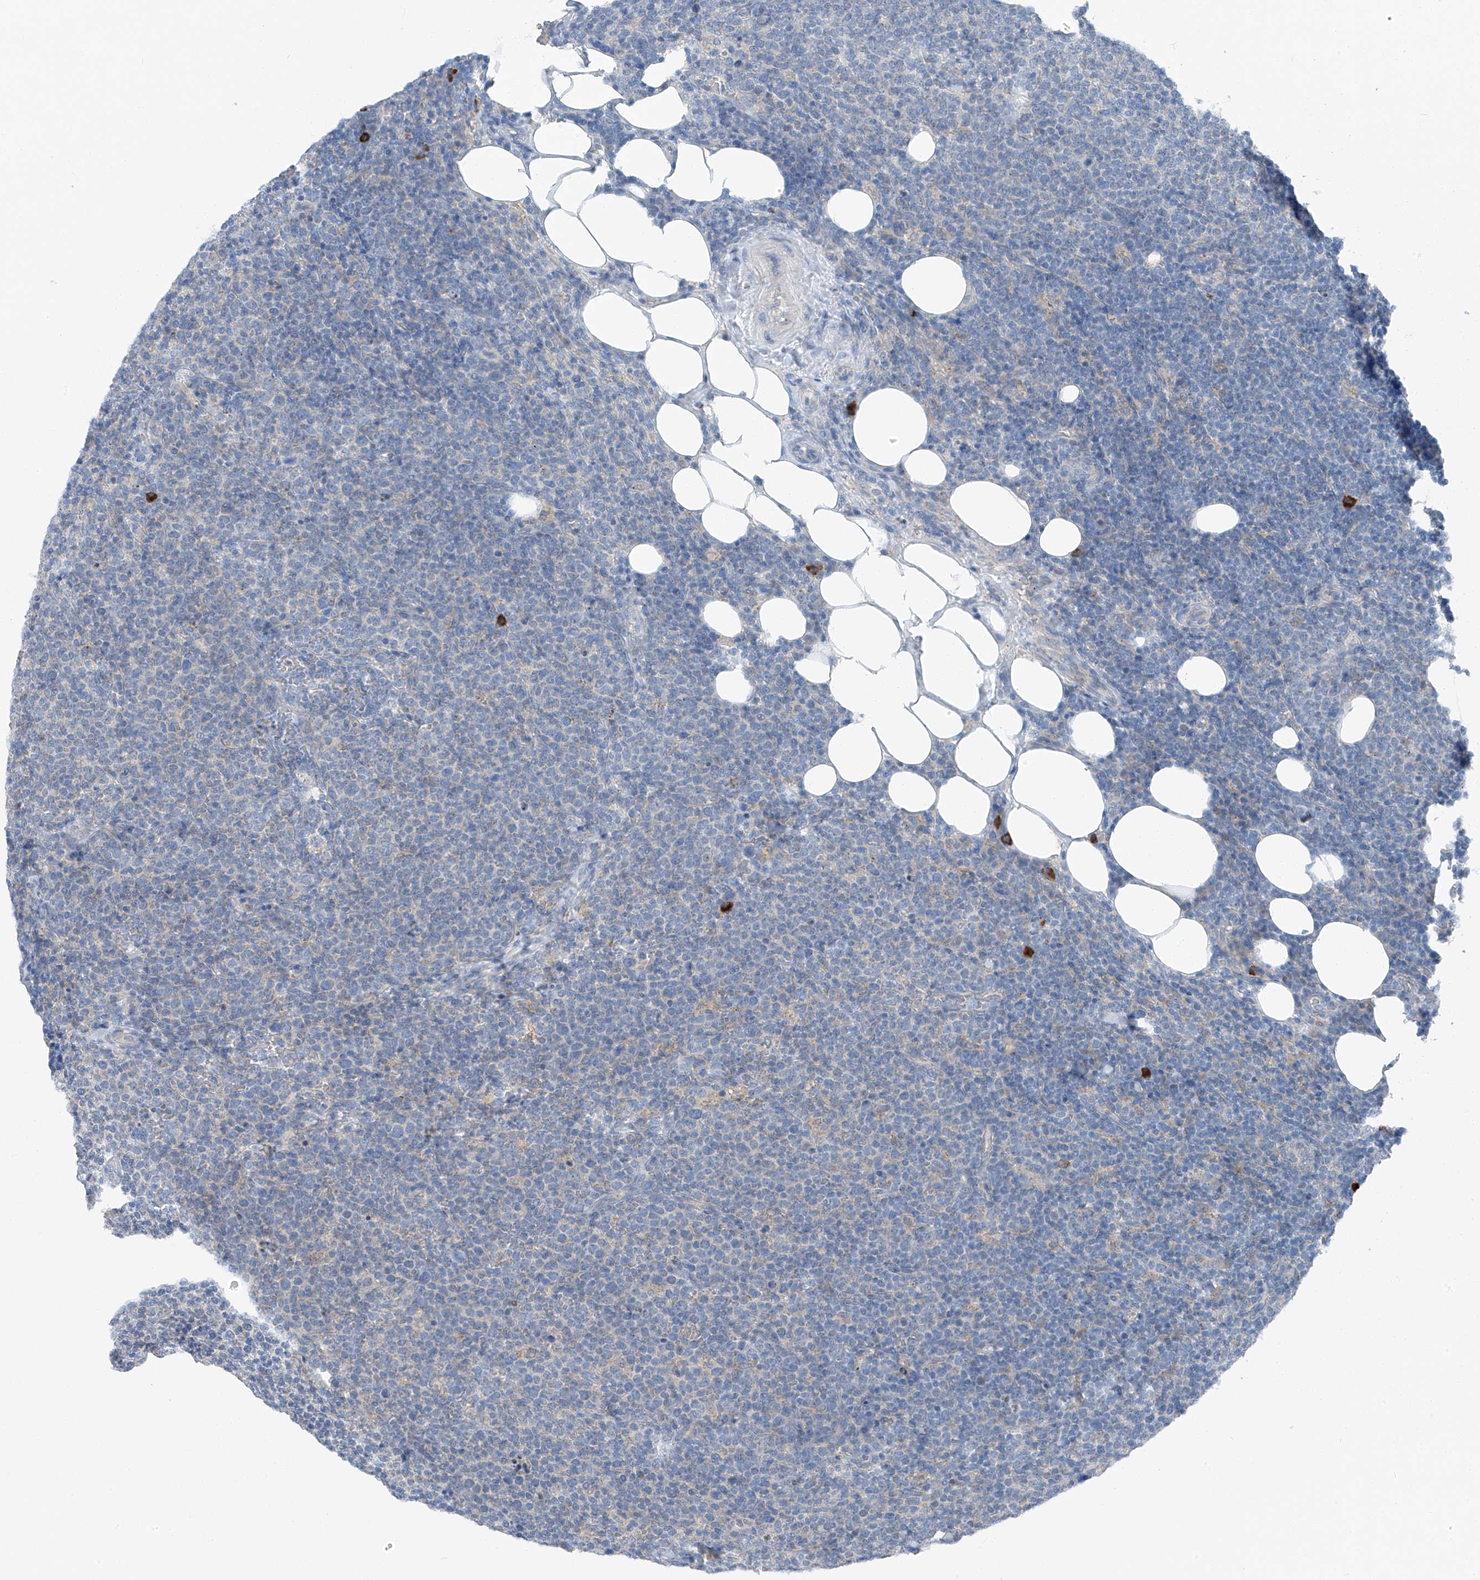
{"staining": {"intensity": "negative", "quantity": "none", "location": "none"}, "tissue": "lymphoma", "cell_type": "Tumor cells", "image_type": "cancer", "snomed": [{"axis": "morphology", "description": "Malignant lymphoma, non-Hodgkin's type, High grade"}, {"axis": "topography", "description": "Lymph node"}], "caption": "Malignant lymphoma, non-Hodgkin's type (high-grade) was stained to show a protein in brown. There is no significant staining in tumor cells.", "gene": "CHMP2B", "patient": {"sex": "male", "age": 61}}